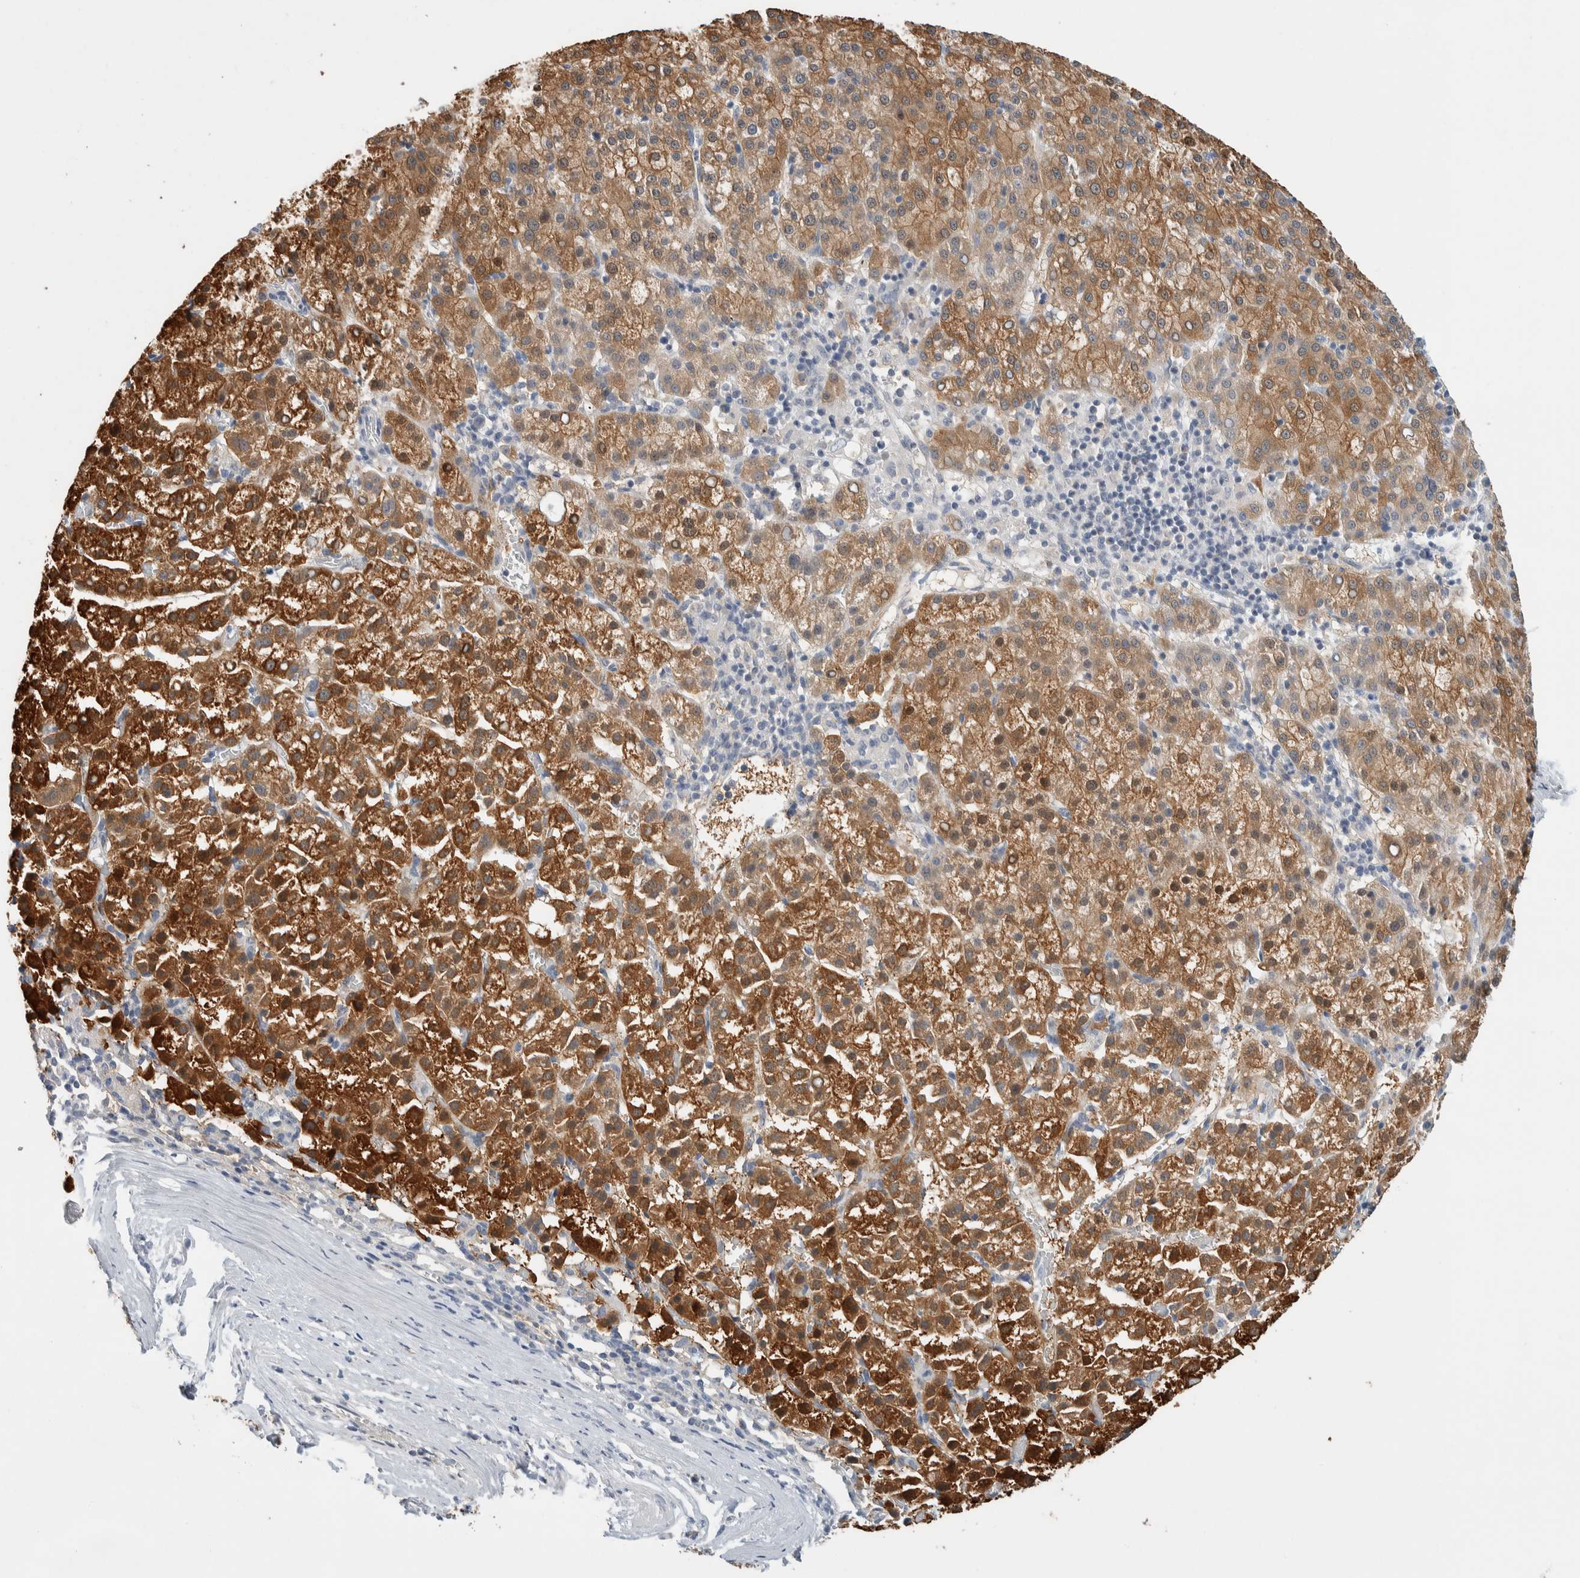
{"staining": {"intensity": "strong", "quantity": ">75%", "location": "cytoplasmic/membranous"}, "tissue": "liver cancer", "cell_type": "Tumor cells", "image_type": "cancer", "snomed": [{"axis": "morphology", "description": "Carcinoma, Hepatocellular, NOS"}, {"axis": "topography", "description": "Liver"}], "caption": "High-magnification brightfield microscopy of liver hepatocellular carcinoma stained with DAB (brown) and counterstained with hematoxylin (blue). tumor cells exhibit strong cytoplasmic/membranous positivity is appreciated in about>75% of cells. Immunohistochemistry stains the protein in brown and the nuclei are stained blue.", "gene": "SHPK", "patient": {"sex": "female", "age": 58}}